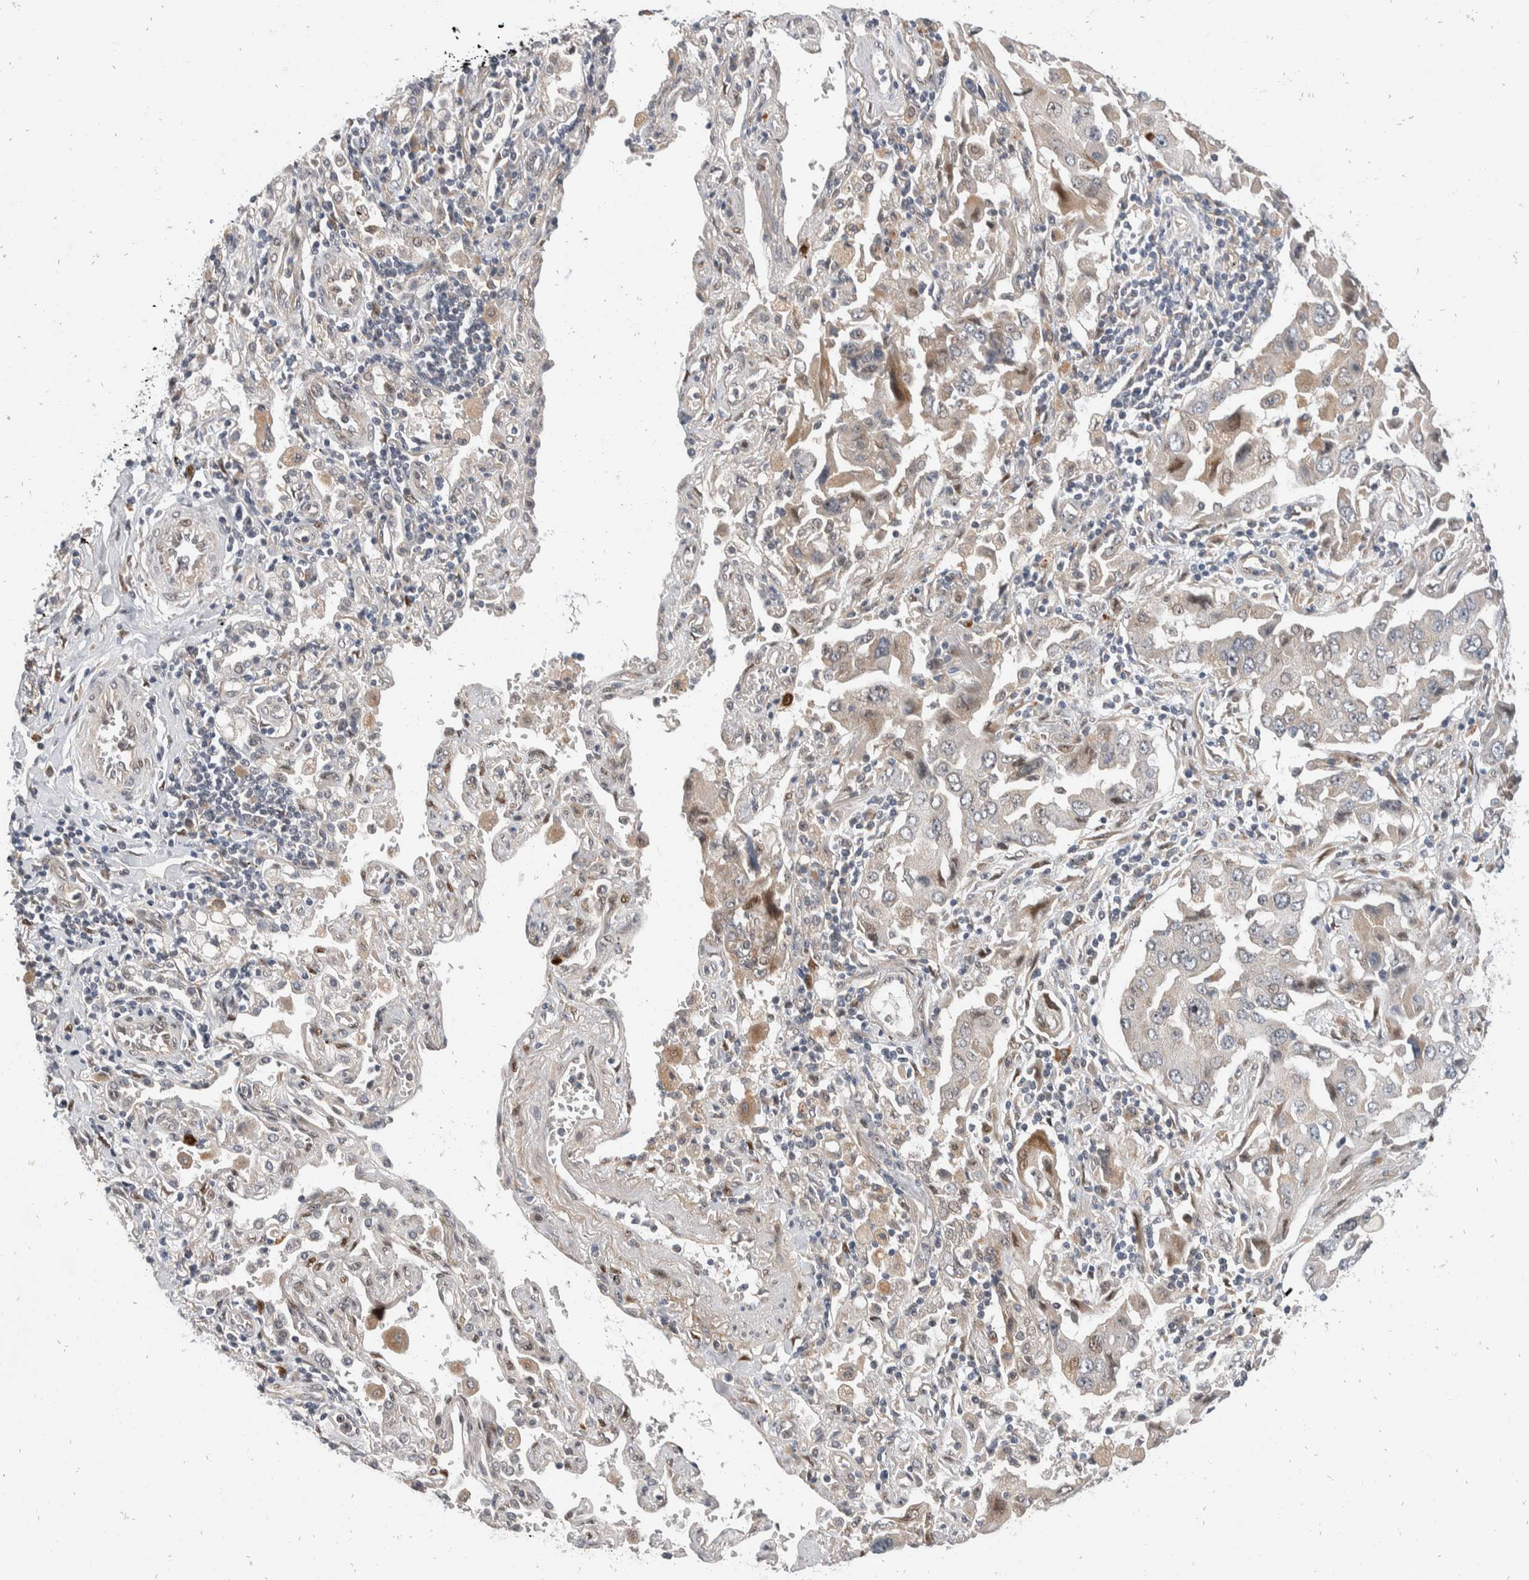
{"staining": {"intensity": "weak", "quantity": "25%-75%", "location": "cytoplasmic/membranous"}, "tissue": "lung cancer", "cell_type": "Tumor cells", "image_type": "cancer", "snomed": [{"axis": "morphology", "description": "Adenocarcinoma, NOS"}, {"axis": "topography", "description": "Lung"}], "caption": "Lung adenocarcinoma stained with DAB (3,3'-diaminobenzidine) IHC exhibits low levels of weak cytoplasmic/membranous positivity in about 25%-75% of tumor cells.", "gene": "ZNF703", "patient": {"sex": "female", "age": 65}}